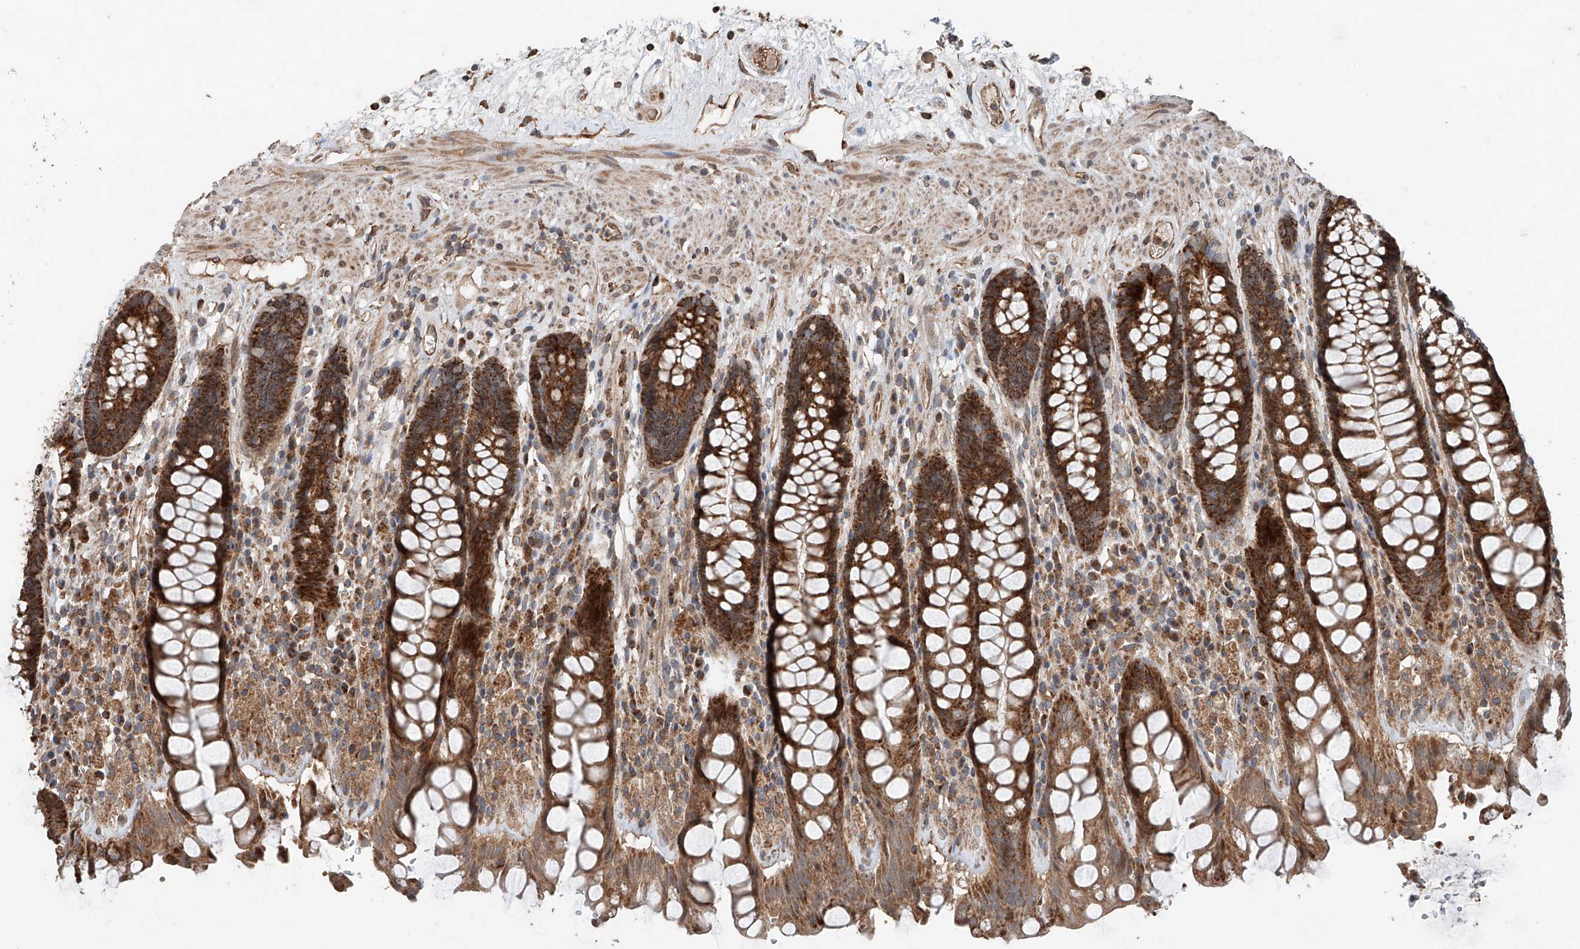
{"staining": {"intensity": "strong", "quantity": ">75%", "location": "cytoplasmic/membranous"}, "tissue": "rectum", "cell_type": "Glandular cells", "image_type": "normal", "snomed": [{"axis": "morphology", "description": "Normal tissue, NOS"}, {"axis": "topography", "description": "Rectum"}], "caption": "Normal rectum was stained to show a protein in brown. There is high levels of strong cytoplasmic/membranous staining in approximately >75% of glandular cells.", "gene": "AP4B1", "patient": {"sex": "male", "age": 64}}